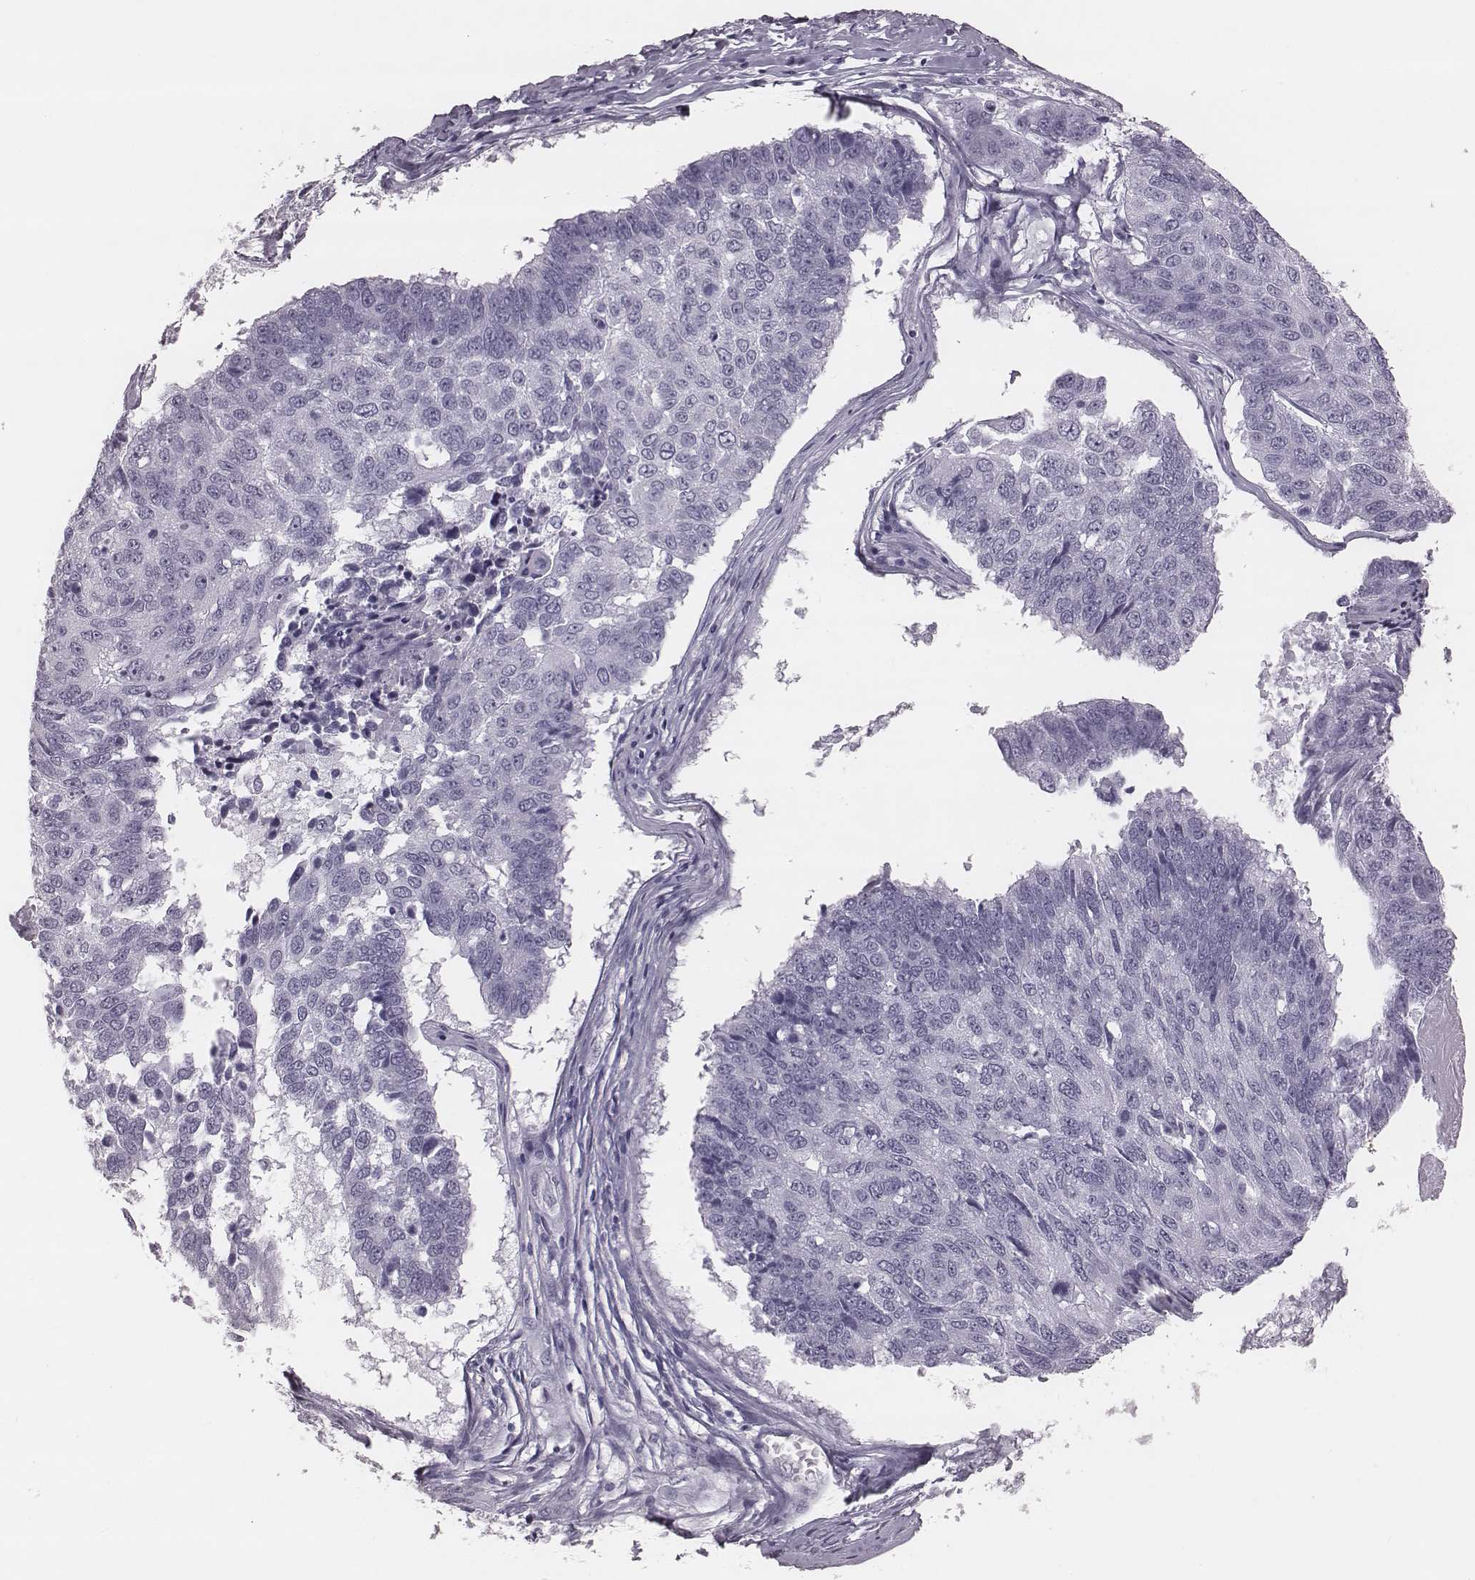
{"staining": {"intensity": "negative", "quantity": "none", "location": "none"}, "tissue": "lung cancer", "cell_type": "Tumor cells", "image_type": "cancer", "snomed": [{"axis": "morphology", "description": "Squamous cell carcinoma, NOS"}, {"axis": "topography", "description": "Lung"}], "caption": "This is an IHC photomicrograph of human lung cancer. There is no expression in tumor cells.", "gene": "KRT74", "patient": {"sex": "male", "age": 73}}